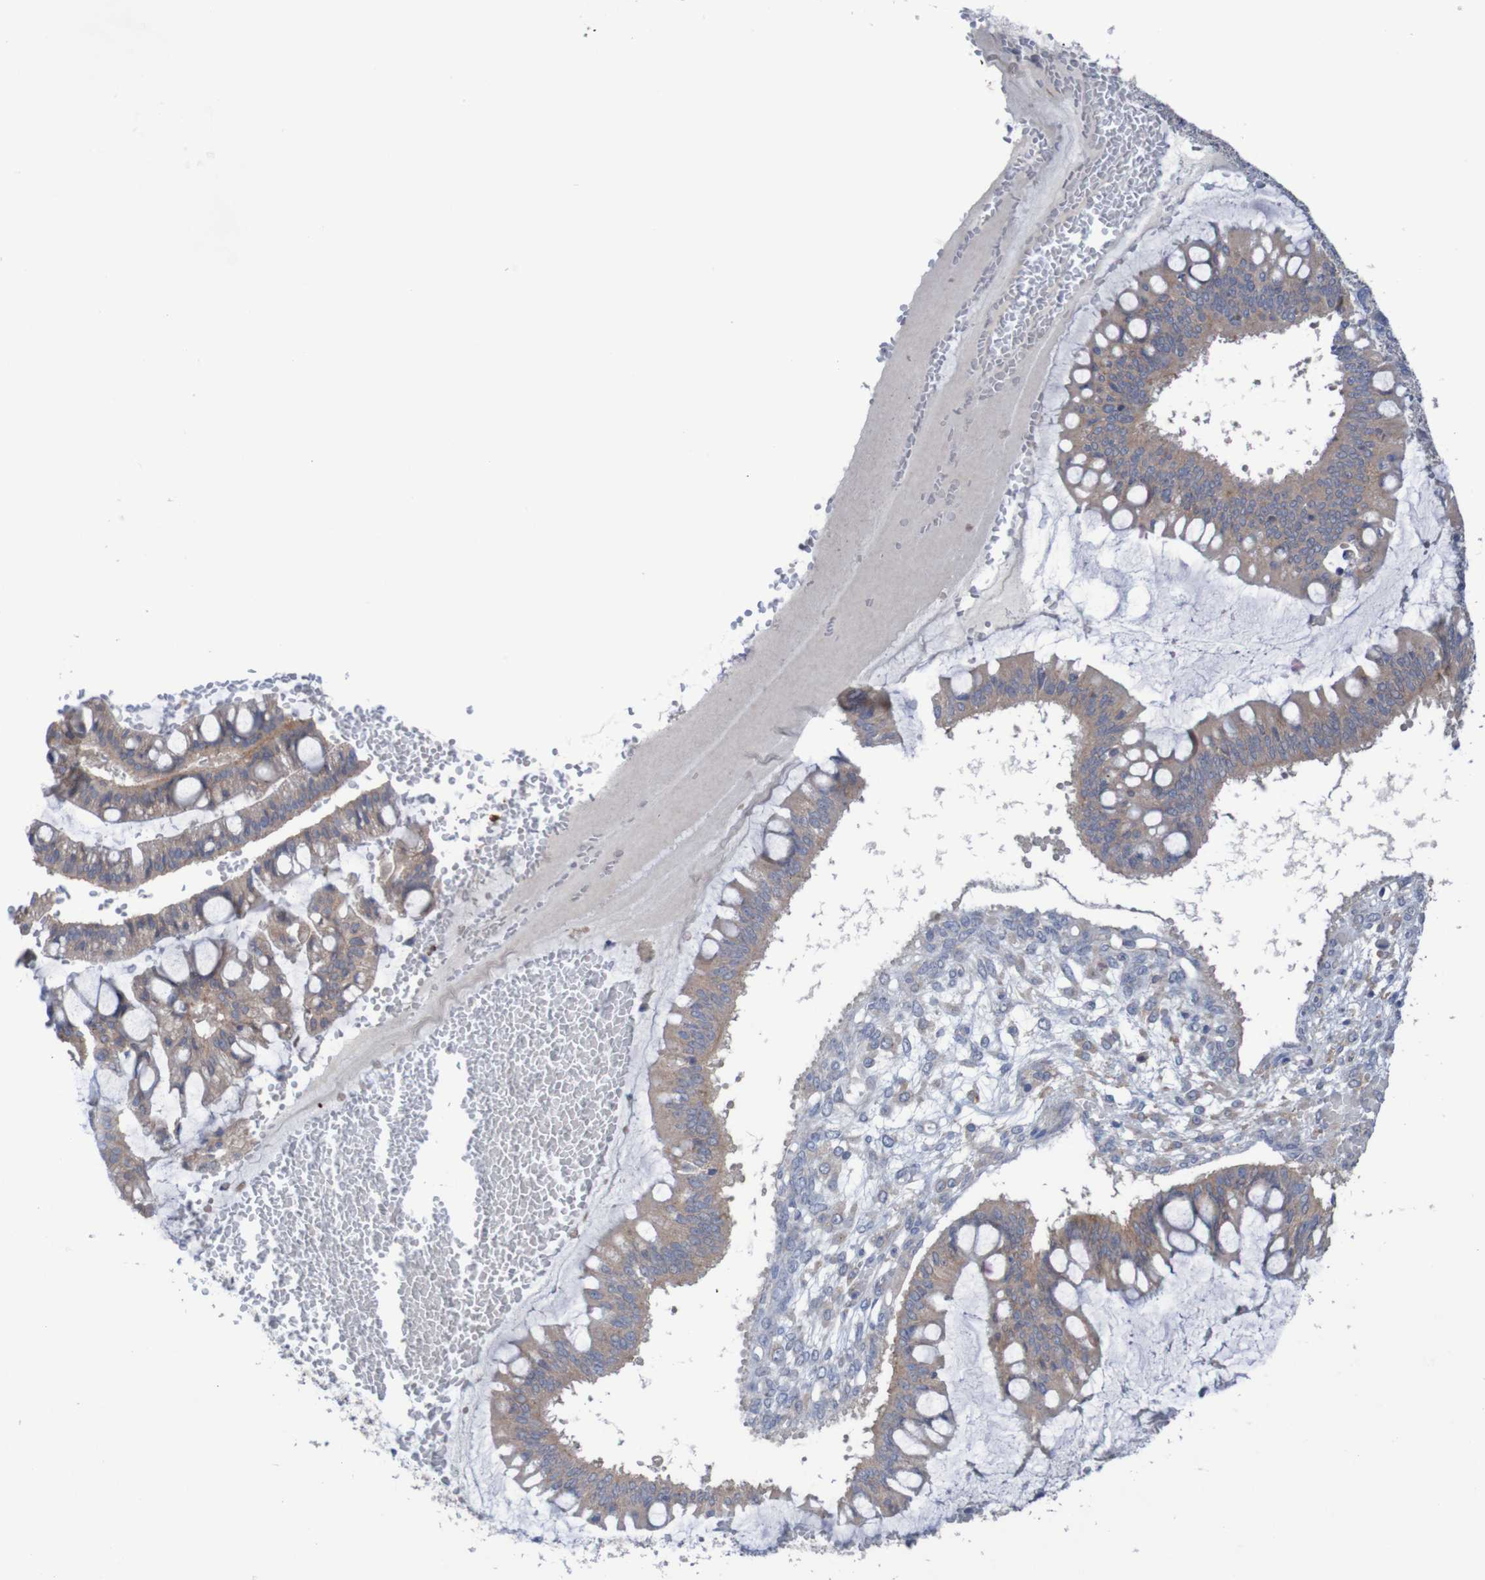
{"staining": {"intensity": "moderate", "quantity": ">75%", "location": "cytoplasmic/membranous"}, "tissue": "ovarian cancer", "cell_type": "Tumor cells", "image_type": "cancer", "snomed": [{"axis": "morphology", "description": "Cystadenocarcinoma, mucinous, NOS"}, {"axis": "topography", "description": "Ovary"}], "caption": "Immunohistochemistry histopathology image of ovarian mucinous cystadenocarcinoma stained for a protein (brown), which reveals medium levels of moderate cytoplasmic/membranous expression in about >75% of tumor cells.", "gene": "ANGPT4", "patient": {"sex": "female", "age": 73}}